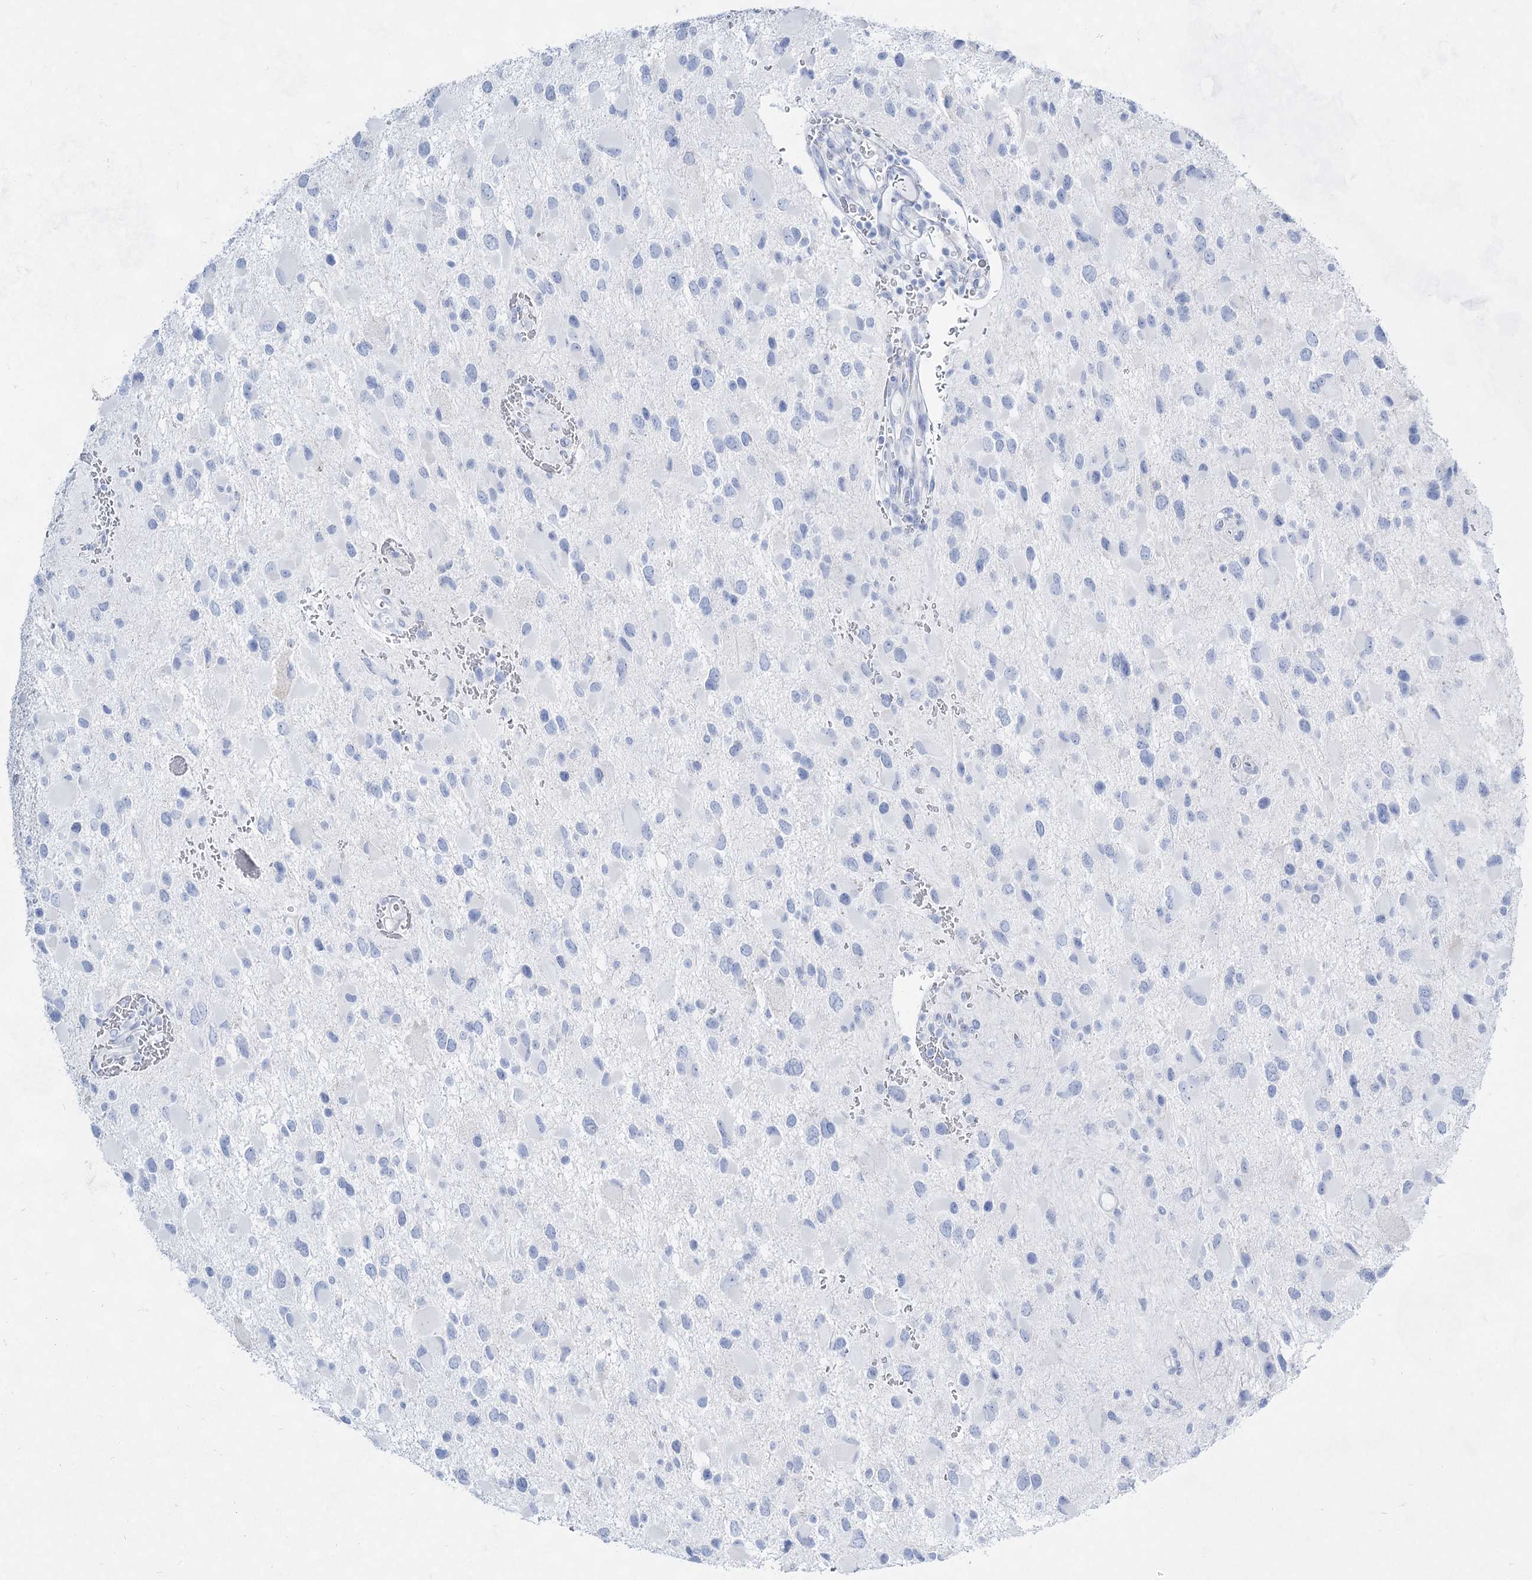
{"staining": {"intensity": "negative", "quantity": "none", "location": "none"}, "tissue": "glioma", "cell_type": "Tumor cells", "image_type": "cancer", "snomed": [{"axis": "morphology", "description": "Glioma, malignant, High grade"}, {"axis": "topography", "description": "Brain"}], "caption": "High magnification brightfield microscopy of glioma stained with DAB (brown) and counterstained with hematoxylin (blue): tumor cells show no significant staining.", "gene": "ACRV1", "patient": {"sex": "male", "age": 53}}